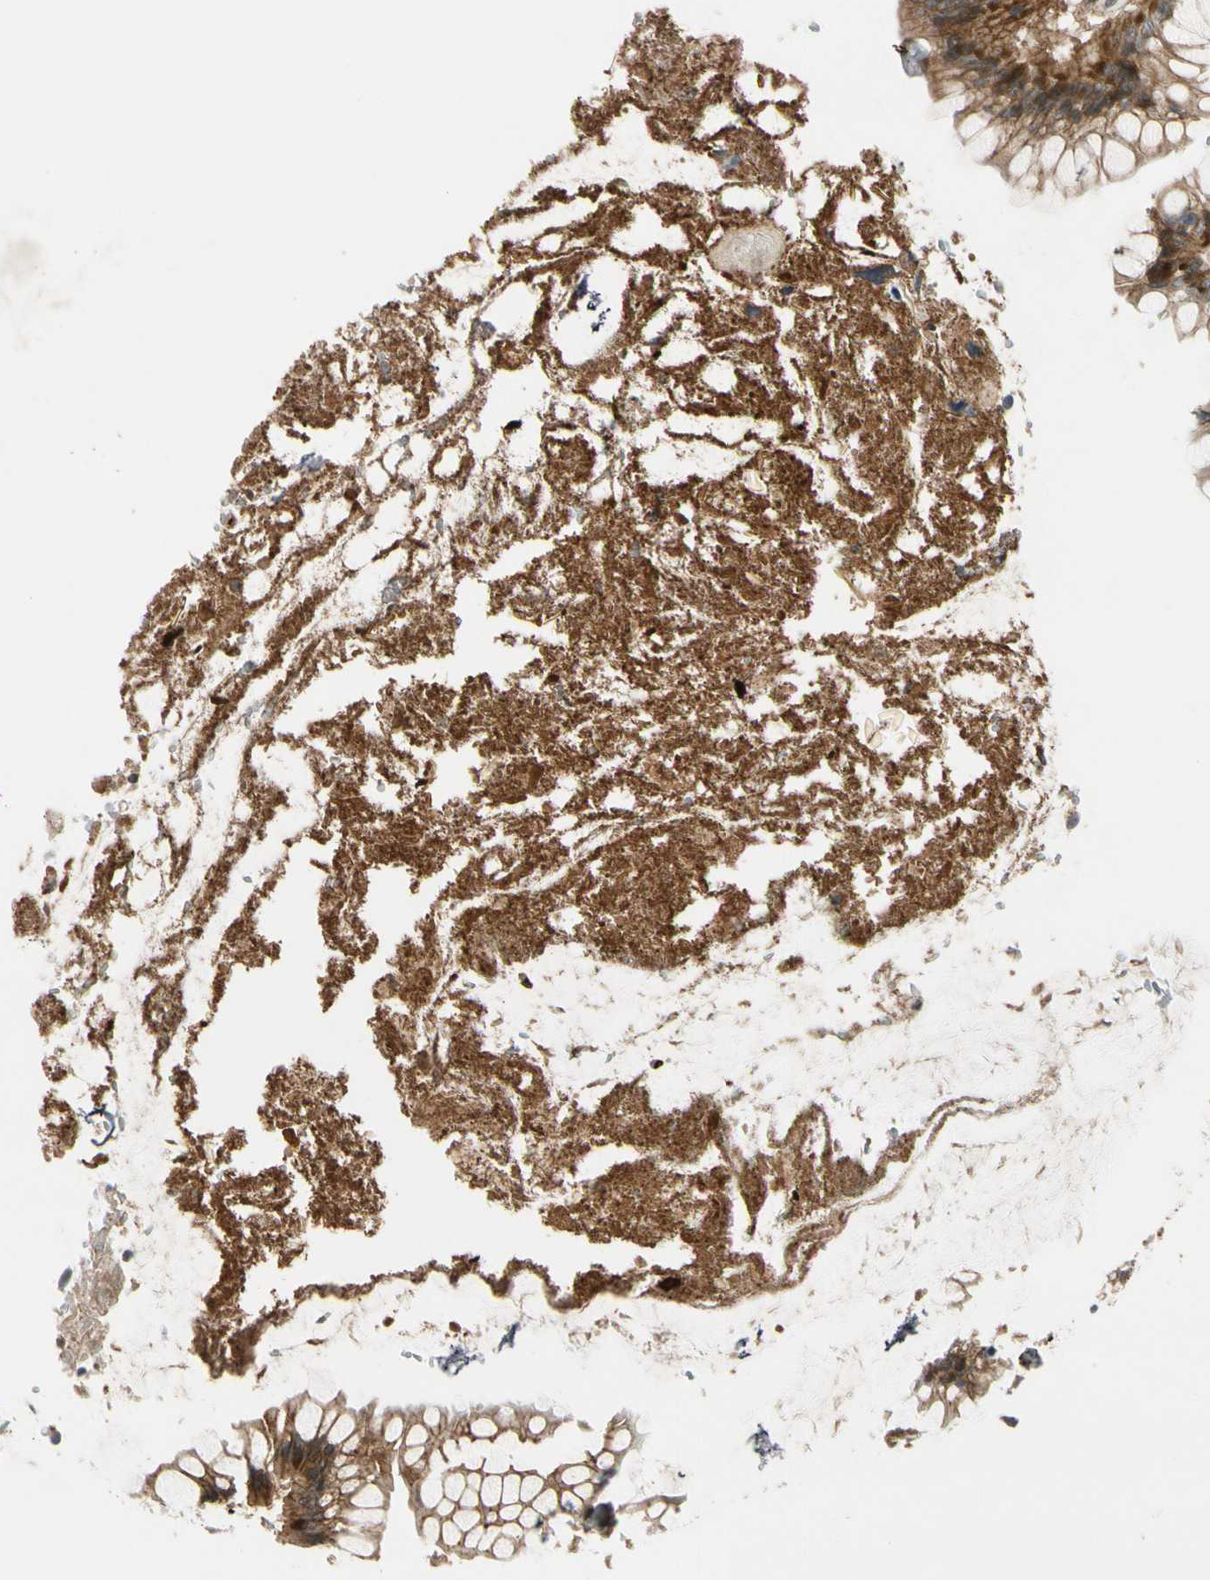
{"staining": {"intensity": "moderate", "quantity": ">75%", "location": "cytoplasmic/membranous"}, "tissue": "colon", "cell_type": "Endothelial cells", "image_type": "normal", "snomed": [{"axis": "morphology", "description": "Normal tissue, NOS"}, {"axis": "topography", "description": "Colon"}], "caption": "This photomicrograph displays benign colon stained with IHC to label a protein in brown. The cytoplasmic/membranous of endothelial cells show moderate positivity for the protein. Nuclei are counter-stained blue.", "gene": "MST1R", "patient": {"sex": "female", "age": 46}}